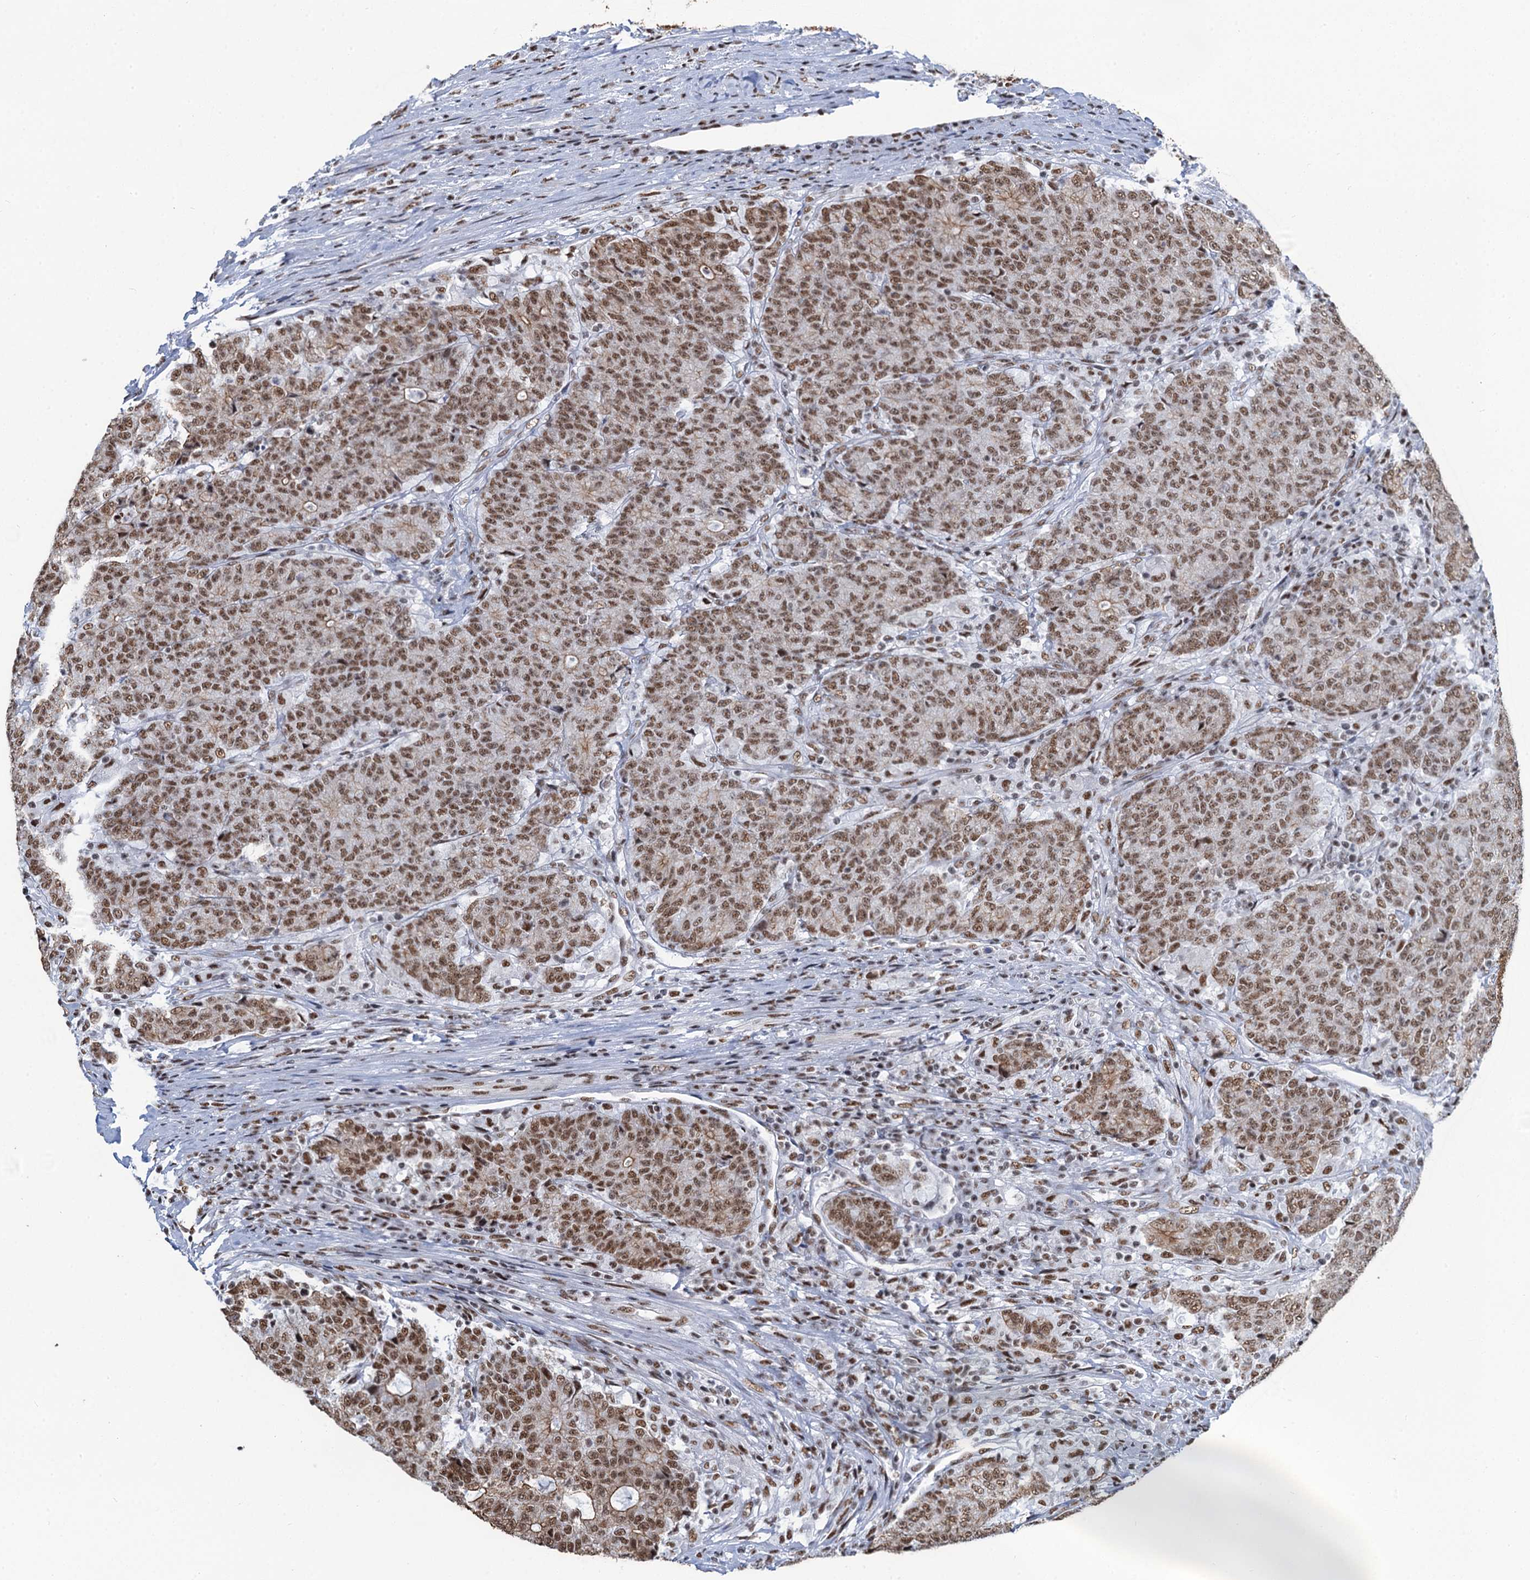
{"staining": {"intensity": "moderate", "quantity": ">75%", "location": "cytoplasmic/membranous,nuclear"}, "tissue": "colorectal cancer", "cell_type": "Tumor cells", "image_type": "cancer", "snomed": [{"axis": "morphology", "description": "Adenocarcinoma, NOS"}, {"axis": "topography", "description": "Colon"}], "caption": "Moderate cytoplasmic/membranous and nuclear protein staining is present in approximately >75% of tumor cells in colorectal cancer (adenocarcinoma).", "gene": "ZNF609", "patient": {"sex": "female", "age": 75}}